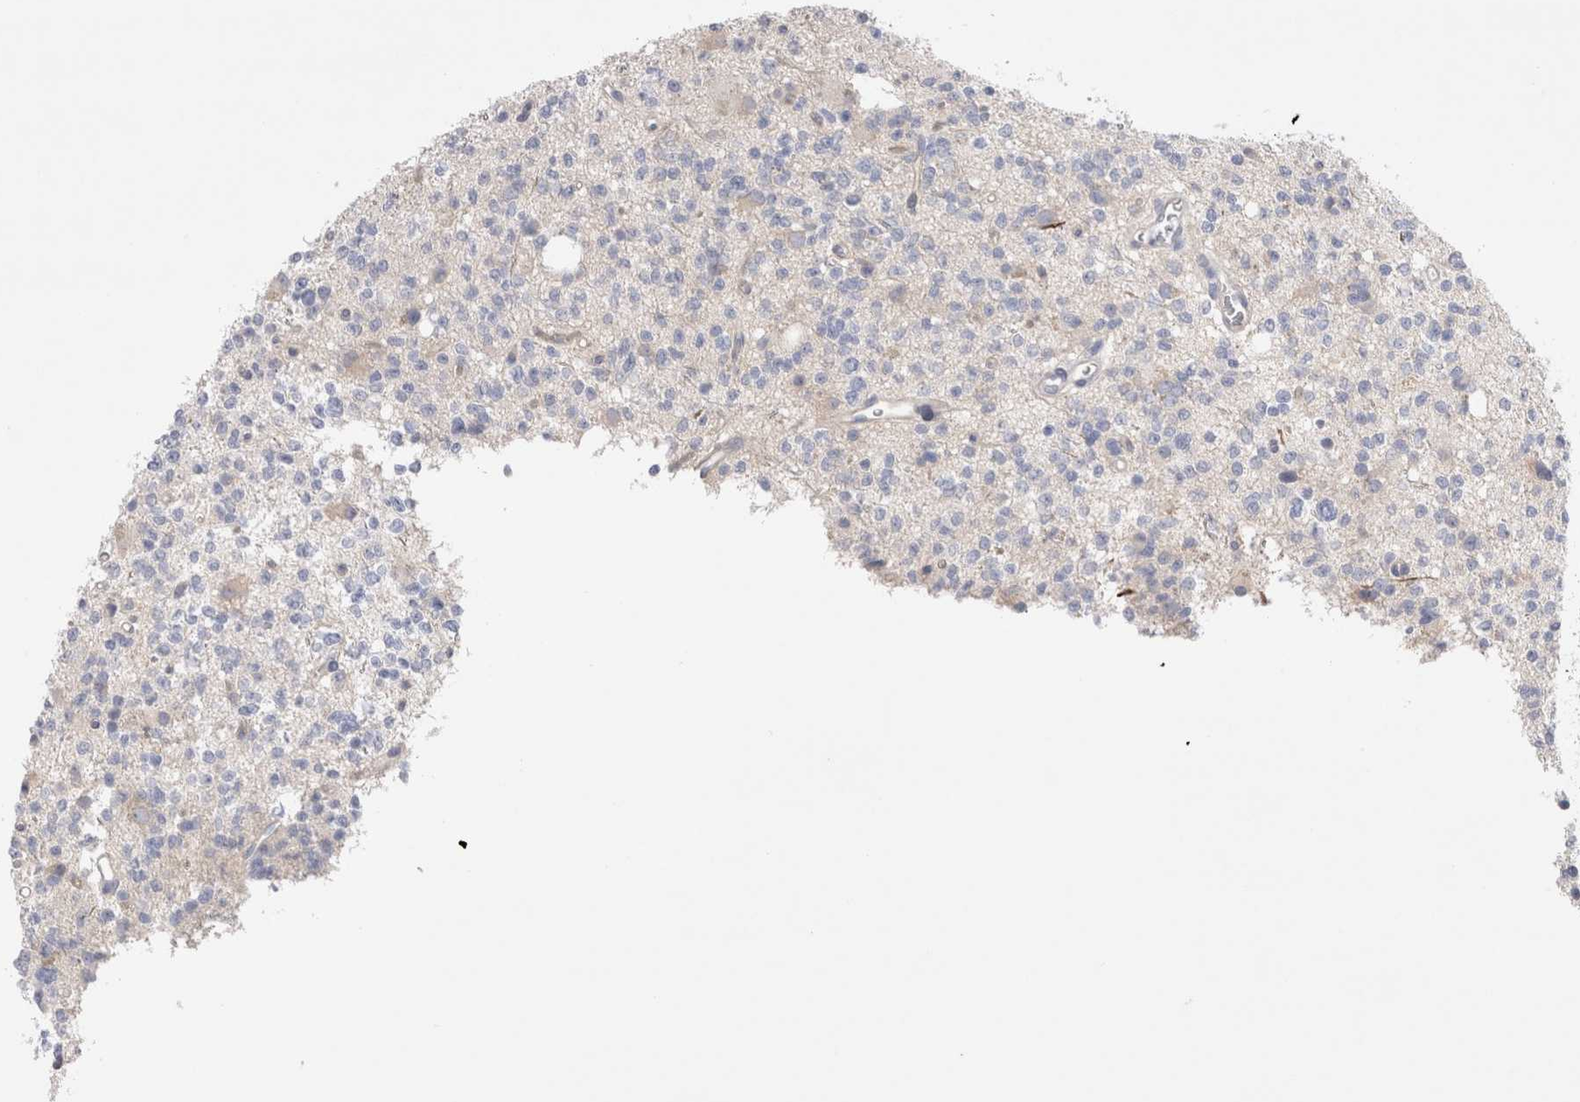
{"staining": {"intensity": "negative", "quantity": "none", "location": "none"}, "tissue": "glioma", "cell_type": "Tumor cells", "image_type": "cancer", "snomed": [{"axis": "morphology", "description": "Glioma, malignant, High grade"}, {"axis": "topography", "description": "Brain"}], "caption": "Tumor cells are negative for brown protein staining in malignant high-grade glioma.", "gene": "RBM12B", "patient": {"sex": "female", "age": 62}}